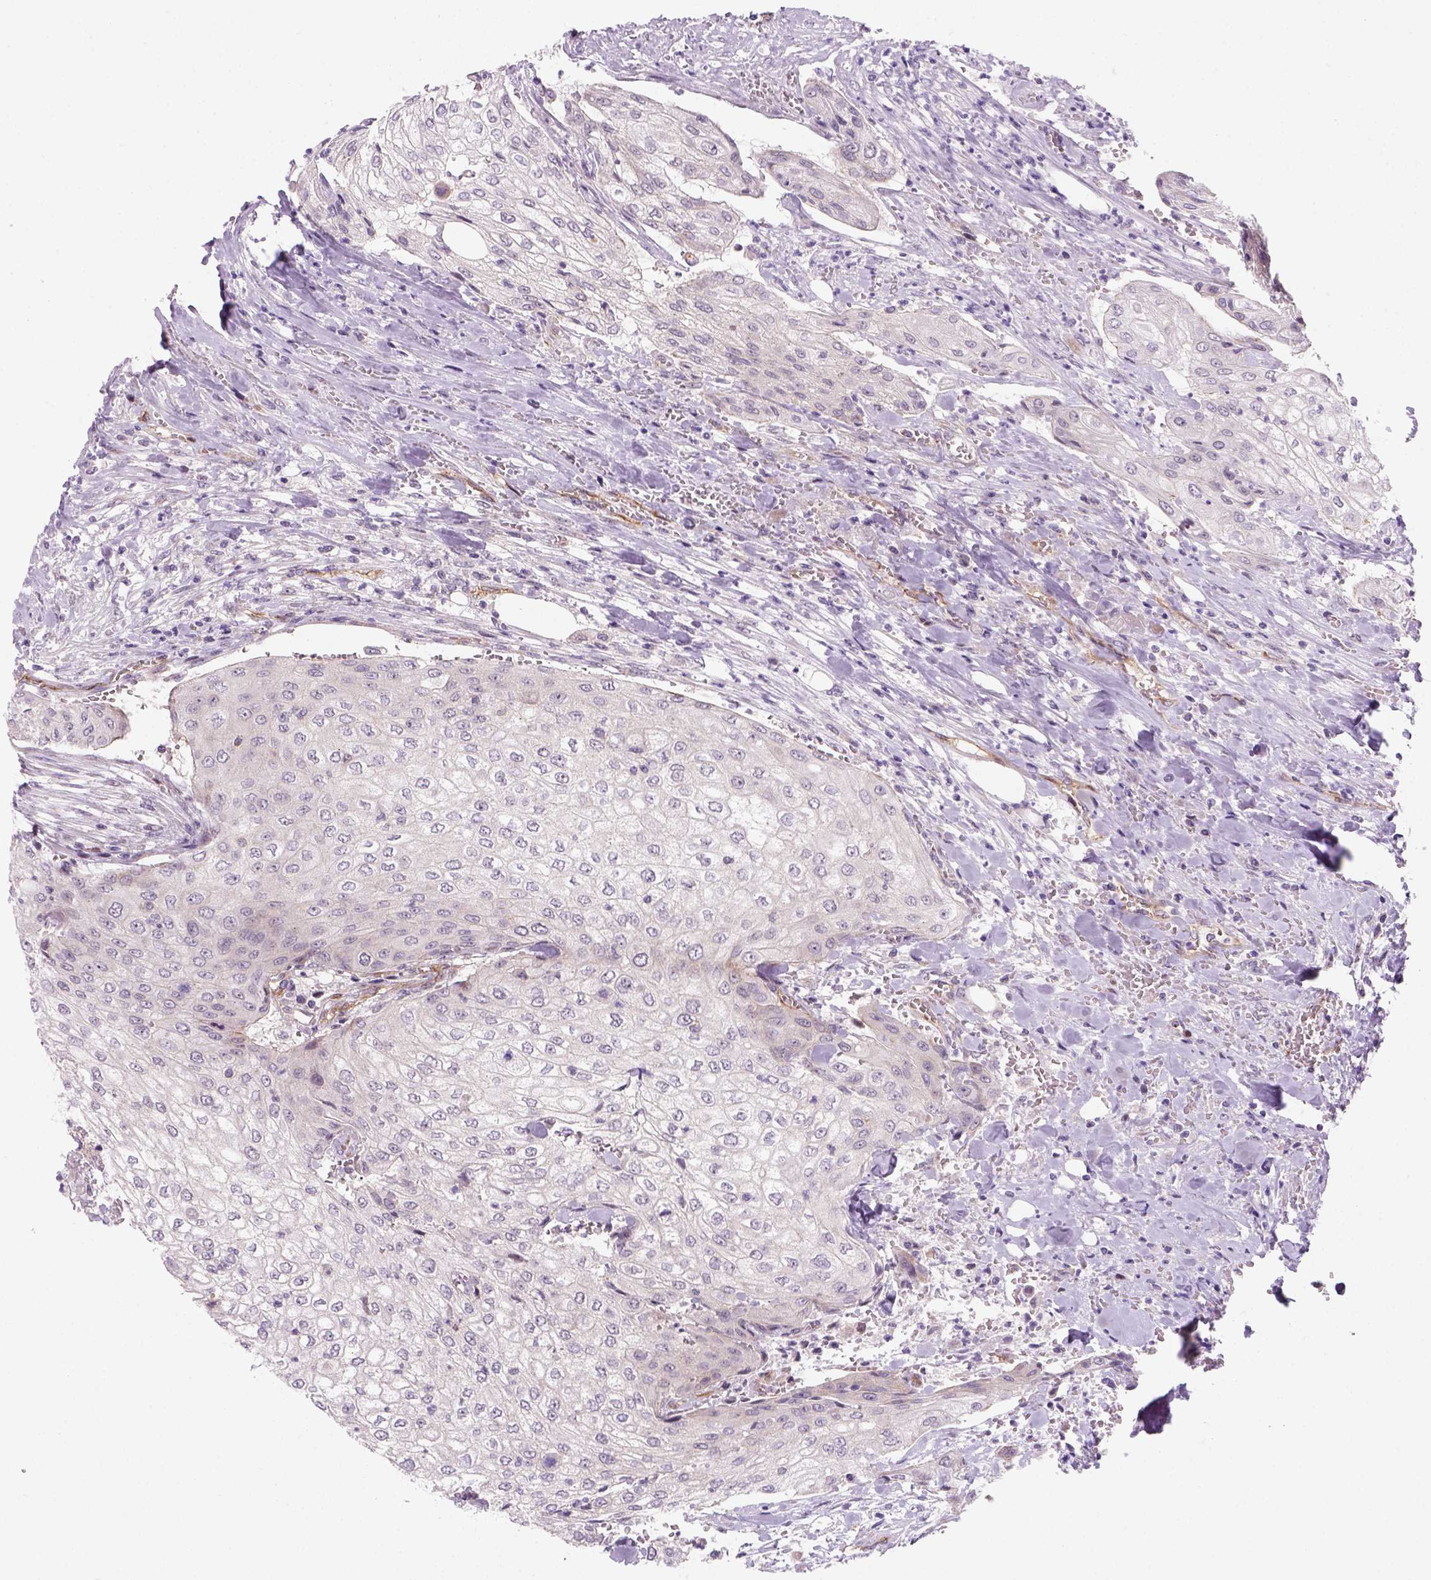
{"staining": {"intensity": "negative", "quantity": "none", "location": "none"}, "tissue": "urothelial cancer", "cell_type": "Tumor cells", "image_type": "cancer", "snomed": [{"axis": "morphology", "description": "Urothelial carcinoma, High grade"}, {"axis": "topography", "description": "Urinary bladder"}], "caption": "DAB (3,3'-diaminobenzidine) immunohistochemical staining of urothelial carcinoma (high-grade) shows no significant expression in tumor cells. (Immunohistochemistry, brightfield microscopy, high magnification).", "gene": "VSTM5", "patient": {"sex": "male", "age": 62}}